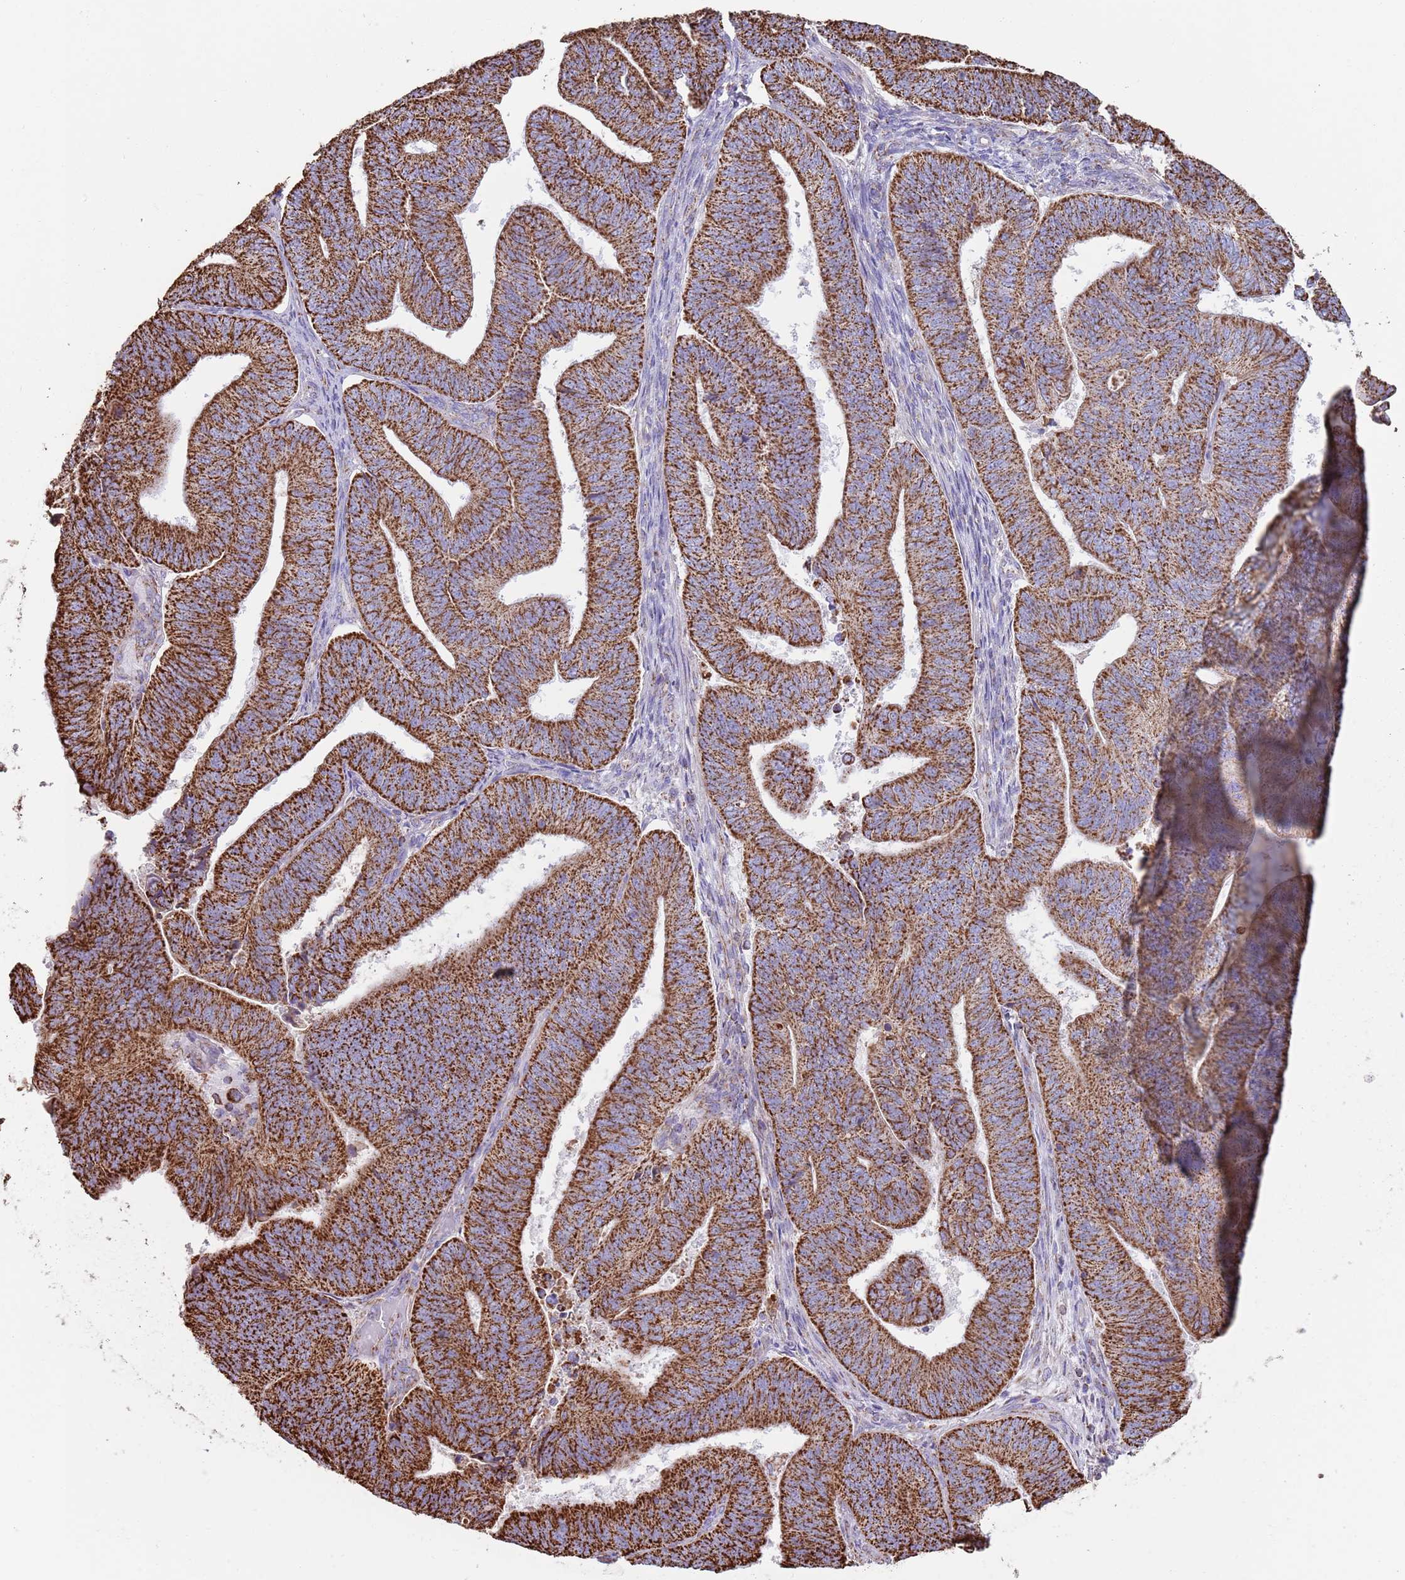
{"staining": {"intensity": "strong", "quantity": ">75%", "location": "cytoplasmic/membranous"}, "tissue": "endometrial cancer", "cell_type": "Tumor cells", "image_type": "cancer", "snomed": [{"axis": "morphology", "description": "Adenocarcinoma, NOS"}, {"axis": "topography", "description": "Endometrium"}], "caption": "A high amount of strong cytoplasmic/membranous expression is identified in about >75% of tumor cells in endometrial cancer tissue.", "gene": "TTLL1", "patient": {"sex": "female", "age": 70}}